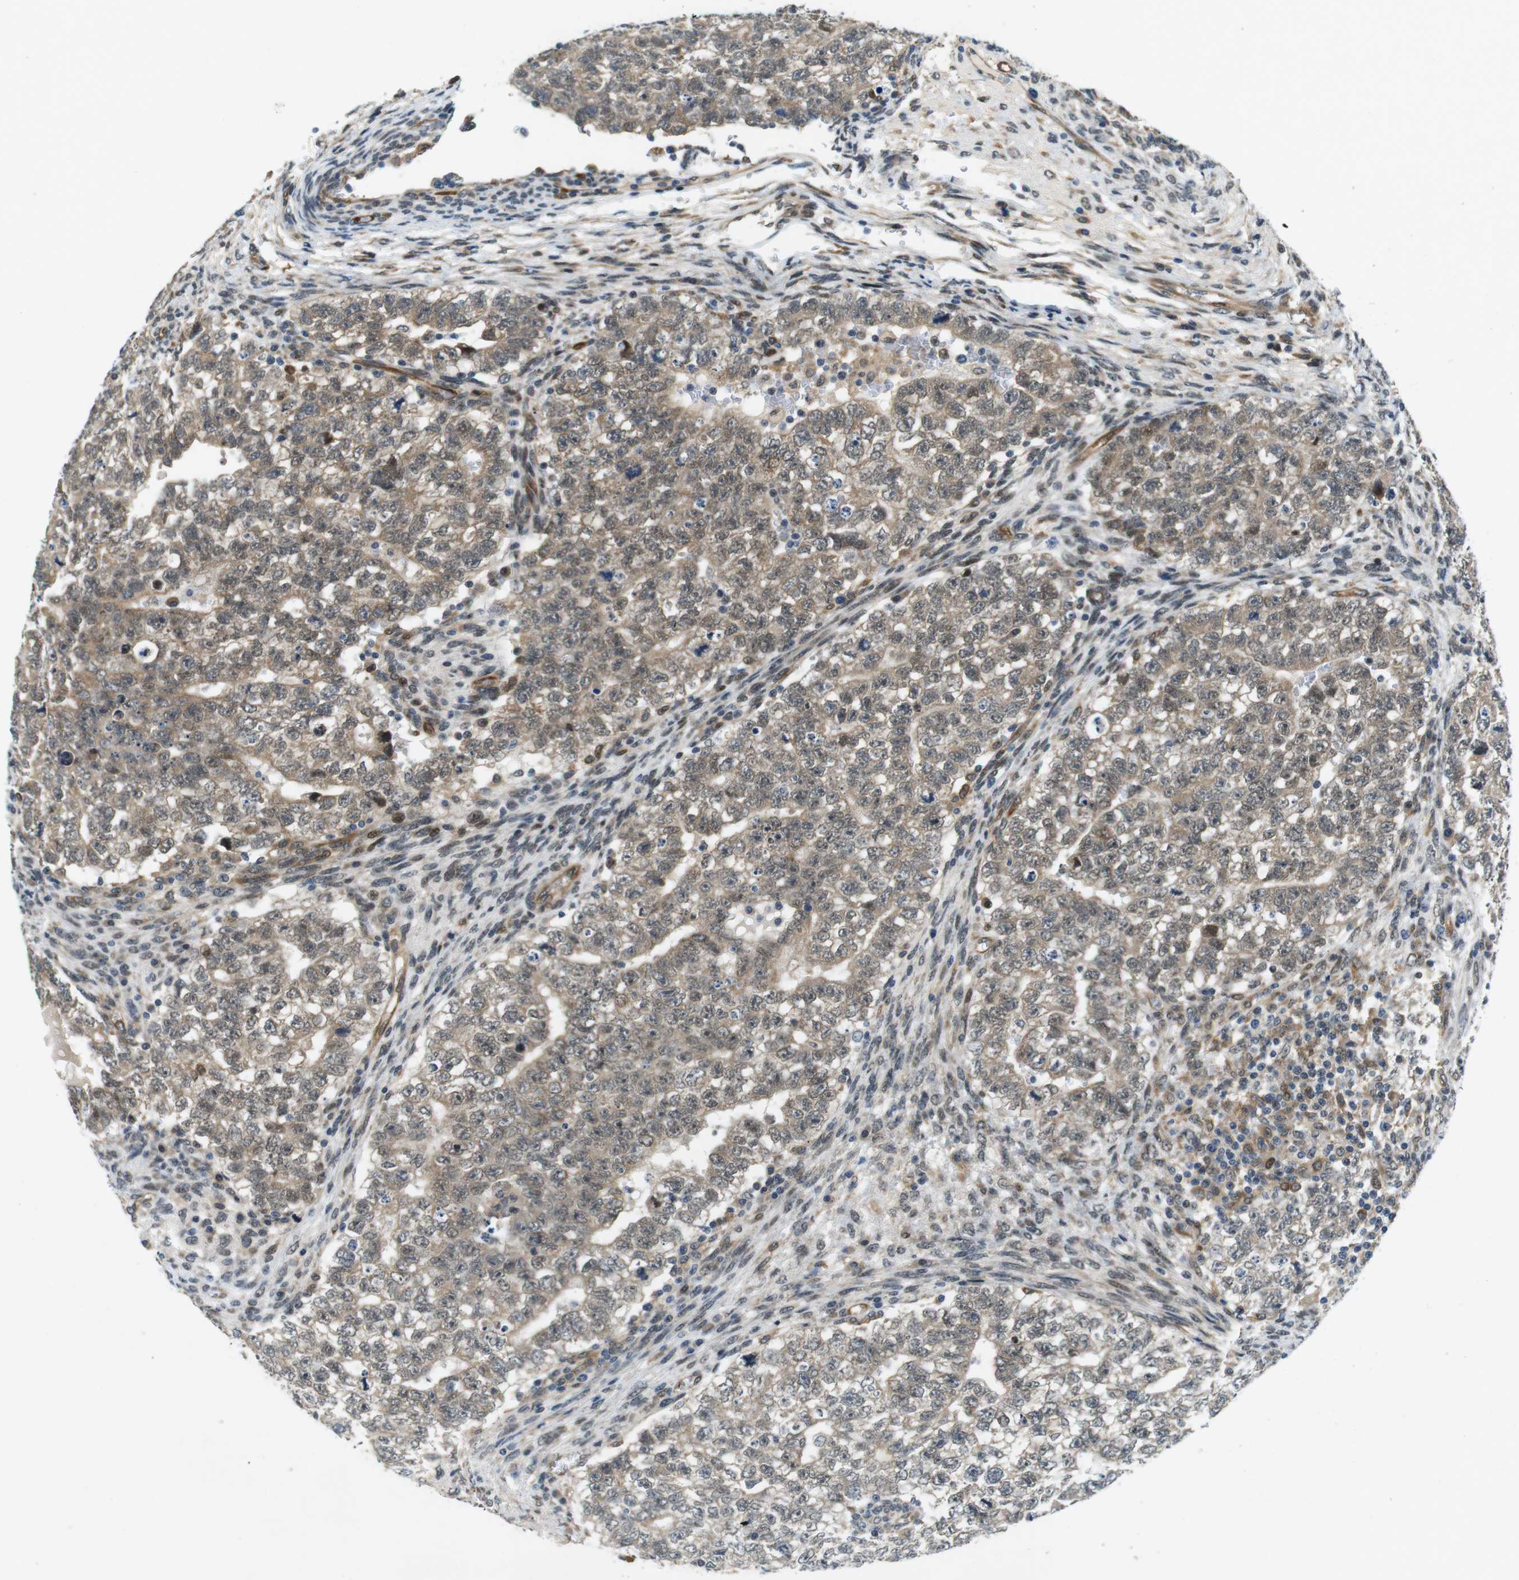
{"staining": {"intensity": "weak", "quantity": "25%-75%", "location": "cytoplasmic/membranous,nuclear"}, "tissue": "testis cancer", "cell_type": "Tumor cells", "image_type": "cancer", "snomed": [{"axis": "morphology", "description": "Seminoma, NOS"}, {"axis": "morphology", "description": "Carcinoma, Embryonal, NOS"}, {"axis": "topography", "description": "Testis"}], "caption": "The image shows staining of testis cancer, revealing weak cytoplasmic/membranous and nuclear protein positivity (brown color) within tumor cells. (brown staining indicates protein expression, while blue staining denotes nuclei).", "gene": "PALD1", "patient": {"sex": "male", "age": 38}}